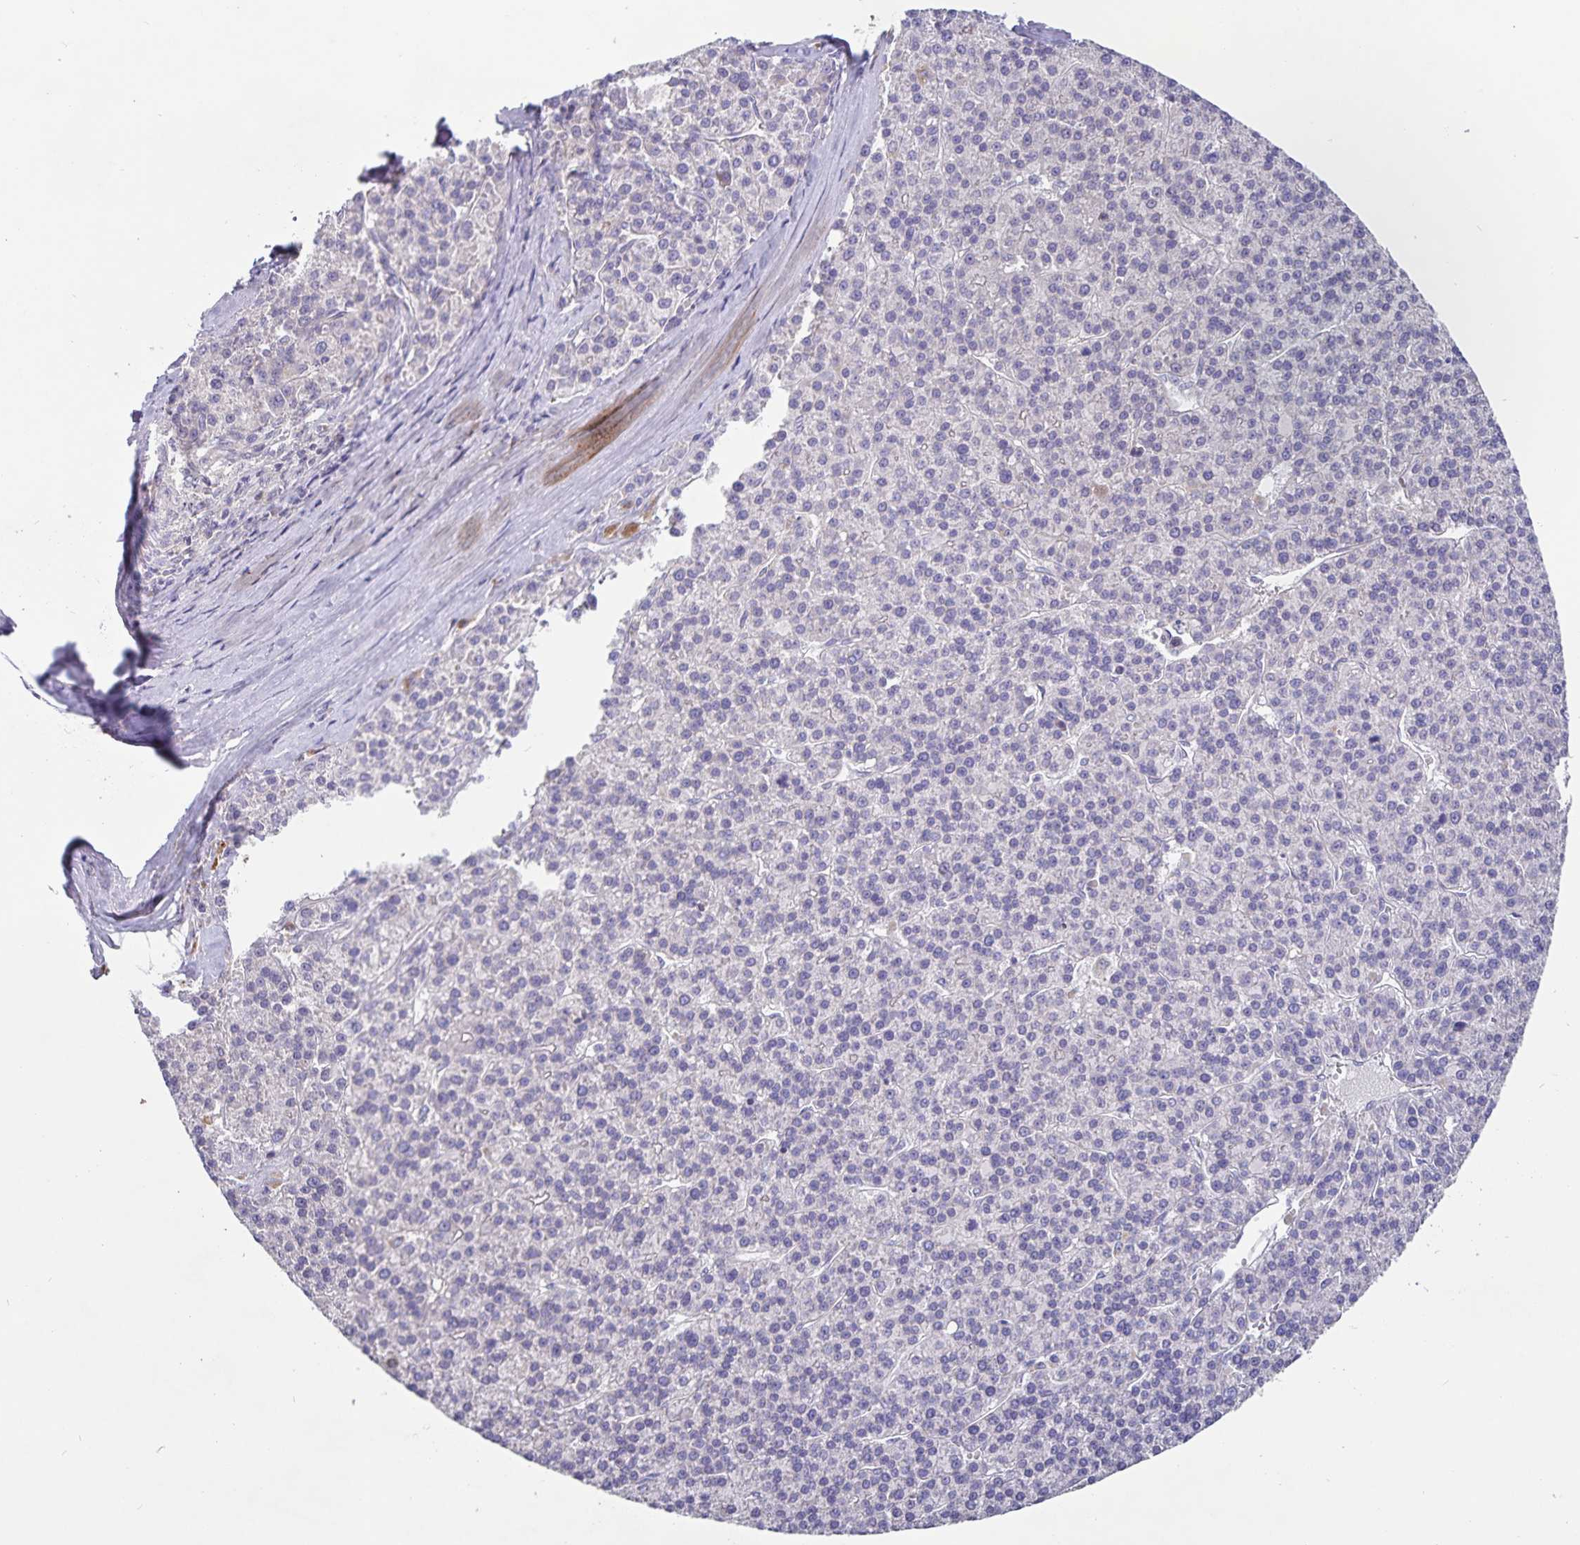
{"staining": {"intensity": "negative", "quantity": "none", "location": "none"}, "tissue": "liver cancer", "cell_type": "Tumor cells", "image_type": "cancer", "snomed": [{"axis": "morphology", "description": "Carcinoma, Hepatocellular, NOS"}, {"axis": "topography", "description": "Liver"}], "caption": "Liver cancer was stained to show a protein in brown. There is no significant staining in tumor cells. Nuclei are stained in blue.", "gene": "FBXL16", "patient": {"sex": "female", "age": 58}}